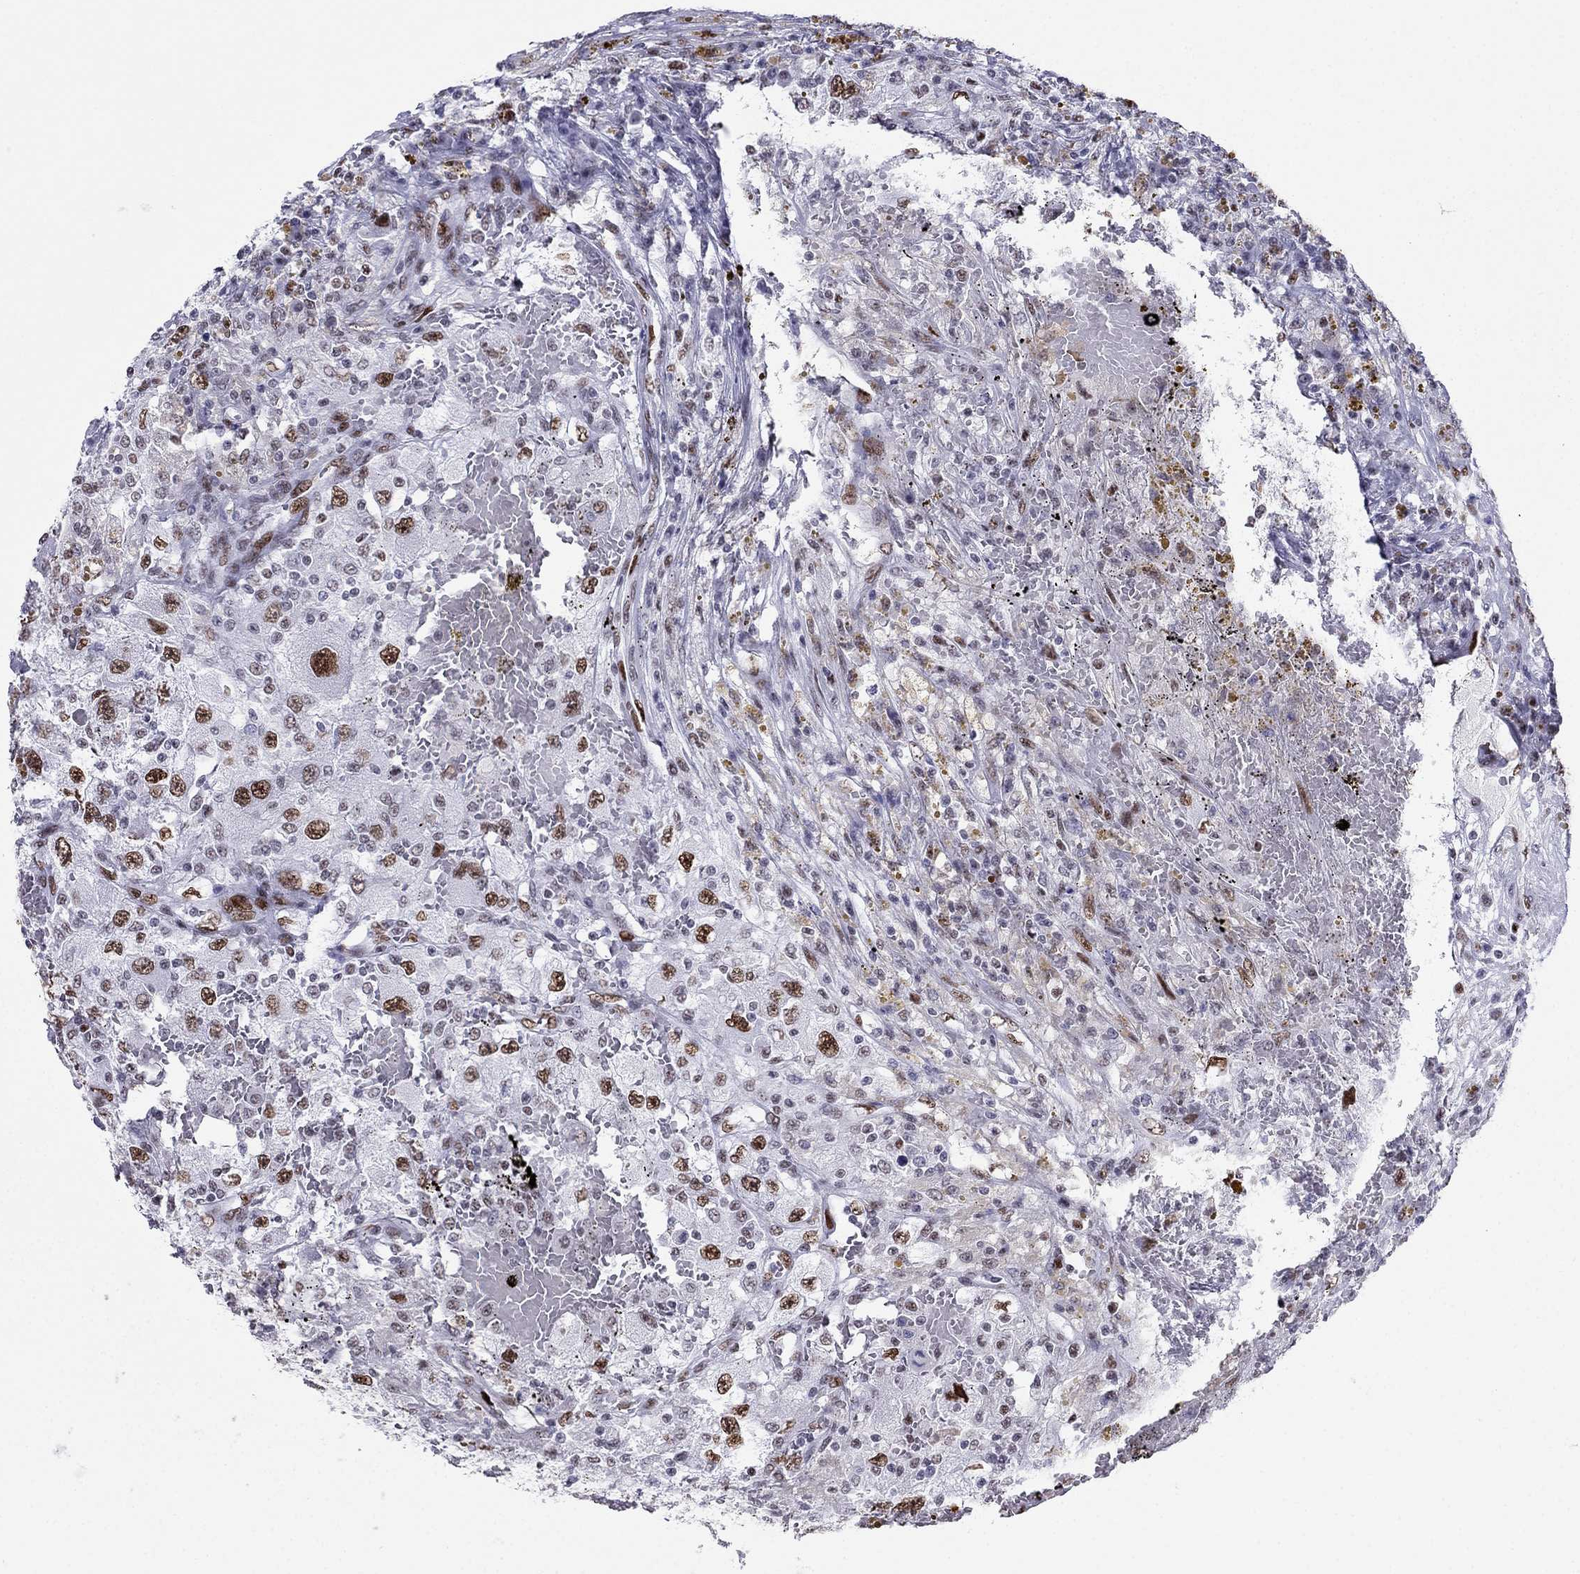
{"staining": {"intensity": "strong", "quantity": "25%-75%", "location": "nuclear"}, "tissue": "renal cancer", "cell_type": "Tumor cells", "image_type": "cancer", "snomed": [{"axis": "morphology", "description": "Adenocarcinoma, NOS"}, {"axis": "topography", "description": "Kidney"}], "caption": "An IHC histopathology image of tumor tissue is shown. Protein staining in brown labels strong nuclear positivity in adenocarcinoma (renal) within tumor cells. Nuclei are stained in blue.", "gene": "PPM1G", "patient": {"sex": "female", "age": 67}}